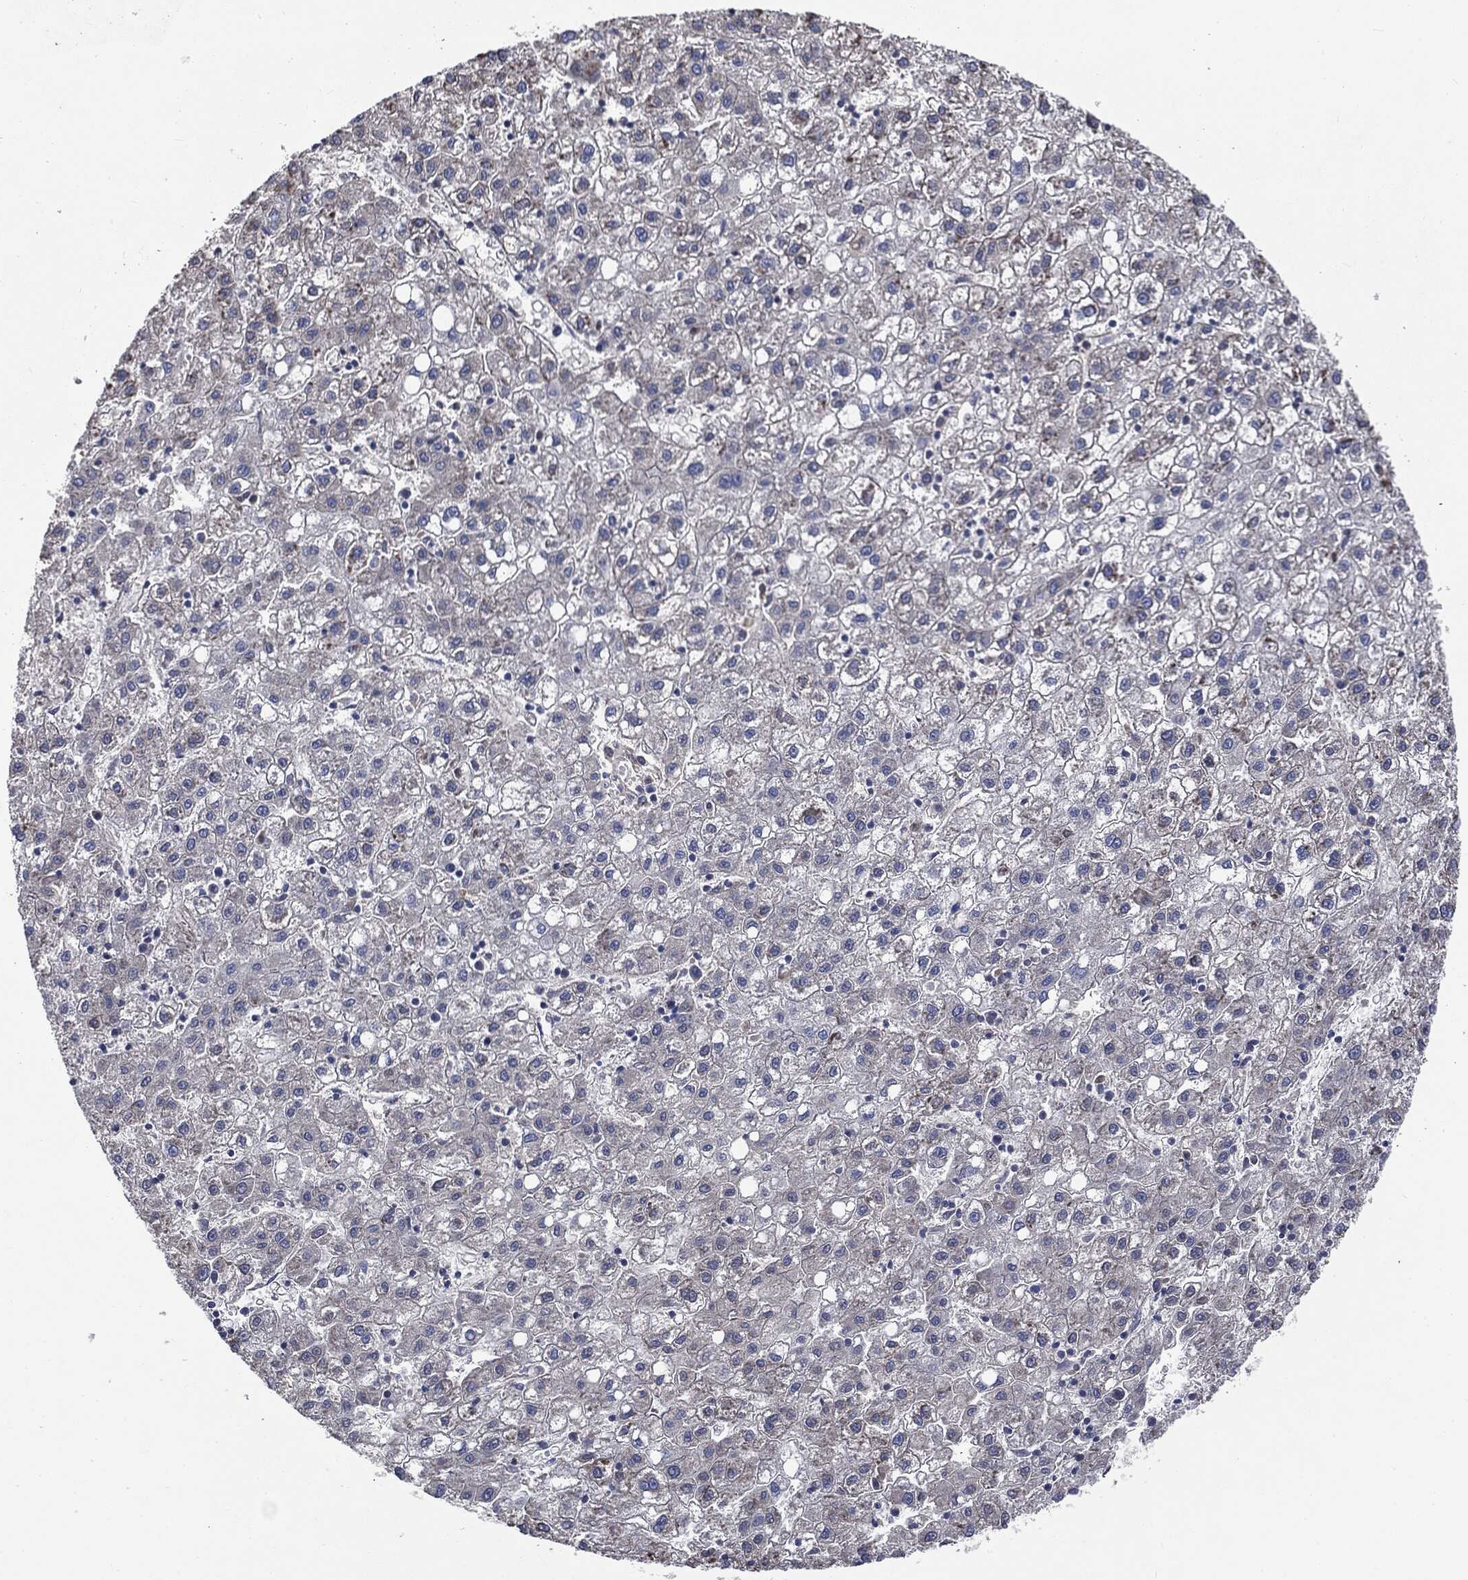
{"staining": {"intensity": "negative", "quantity": "none", "location": "none"}, "tissue": "liver cancer", "cell_type": "Tumor cells", "image_type": "cancer", "snomed": [{"axis": "morphology", "description": "Carcinoma, Hepatocellular, NOS"}, {"axis": "topography", "description": "Liver"}], "caption": "Tumor cells are negative for protein expression in human liver cancer (hepatocellular carcinoma).", "gene": "EPS15L1", "patient": {"sex": "male", "age": 72}}